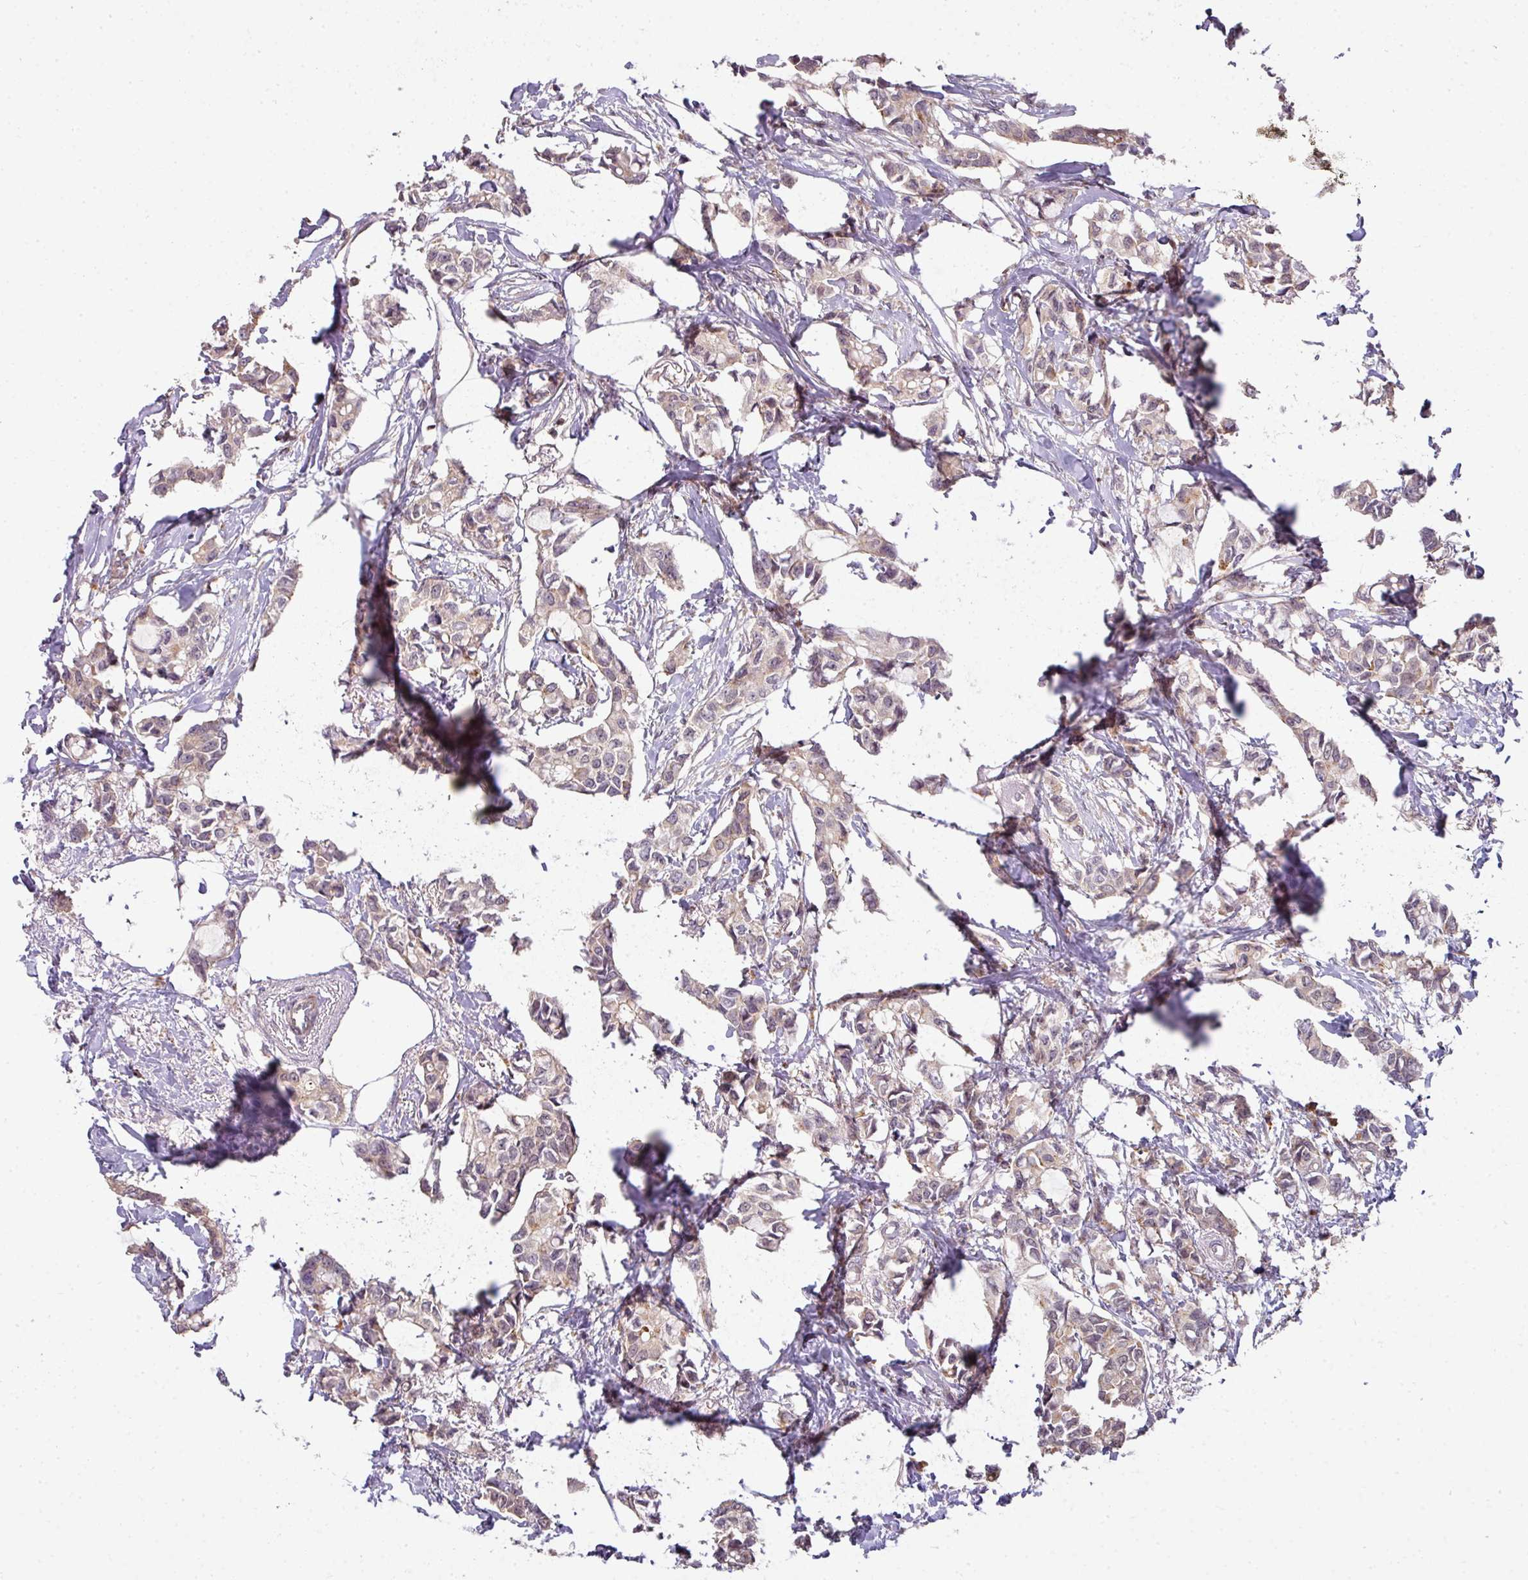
{"staining": {"intensity": "weak", "quantity": "25%-75%", "location": "cytoplasmic/membranous"}, "tissue": "breast cancer", "cell_type": "Tumor cells", "image_type": "cancer", "snomed": [{"axis": "morphology", "description": "Duct carcinoma"}, {"axis": "topography", "description": "Breast"}], "caption": "Immunohistochemistry (IHC) staining of breast infiltrating ductal carcinoma, which reveals low levels of weak cytoplasmic/membranous staining in approximately 25%-75% of tumor cells indicating weak cytoplasmic/membranous protein positivity. The staining was performed using DAB (3,3'-diaminobenzidine) (brown) for protein detection and nuclei were counterstained in hematoxylin (blue).", "gene": "STAT5A", "patient": {"sex": "female", "age": 73}}